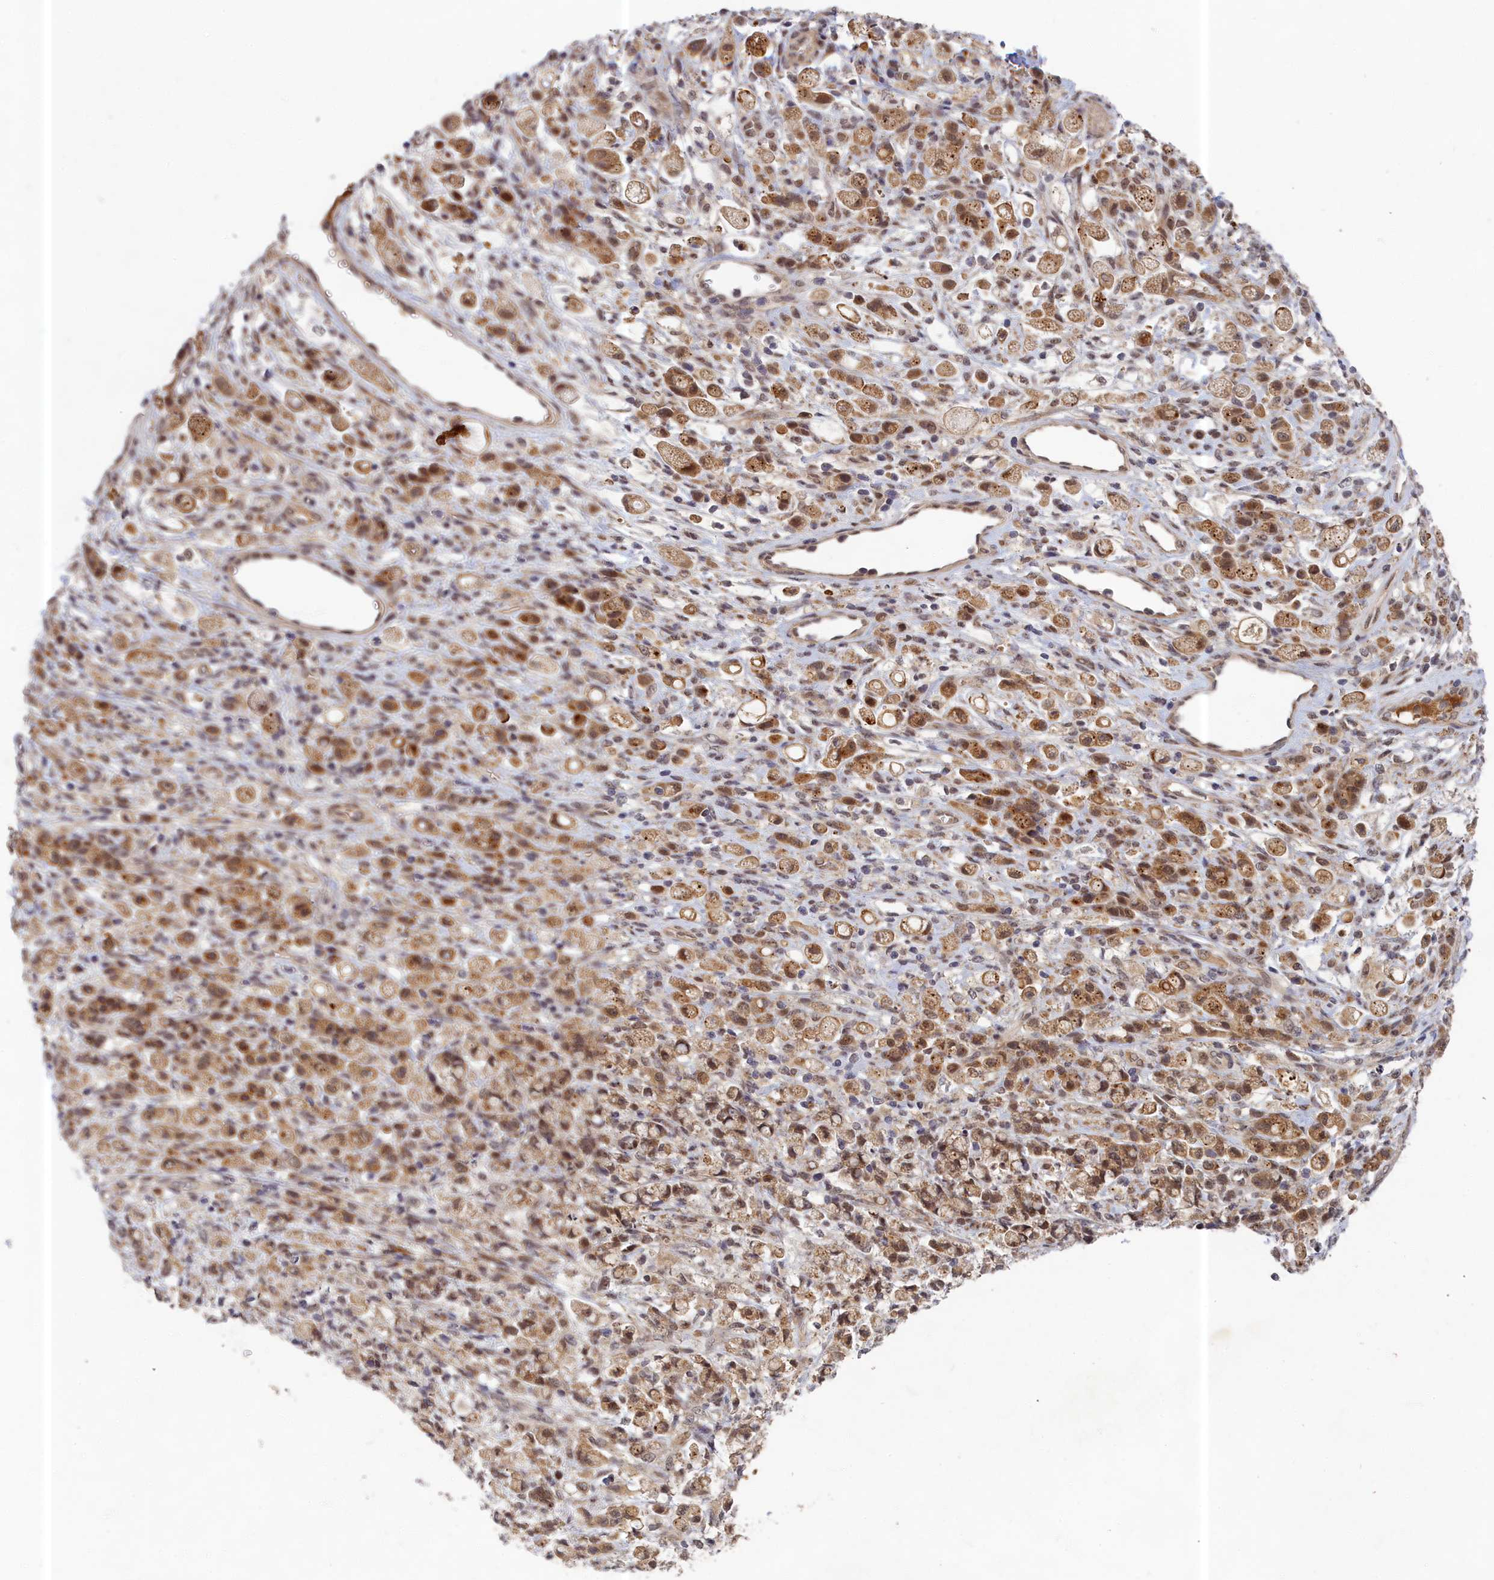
{"staining": {"intensity": "moderate", "quantity": ">75%", "location": "cytoplasmic/membranous"}, "tissue": "stomach cancer", "cell_type": "Tumor cells", "image_type": "cancer", "snomed": [{"axis": "morphology", "description": "Adenocarcinoma, NOS"}, {"axis": "topography", "description": "Stomach"}], "caption": "Immunohistochemistry histopathology image of human adenocarcinoma (stomach) stained for a protein (brown), which demonstrates medium levels of moderate cytoplasmic/membranous staining in approximately >75% of tumor cells.", "gene": "EARS2", "patient": {"sex": "female", "age": 60}}